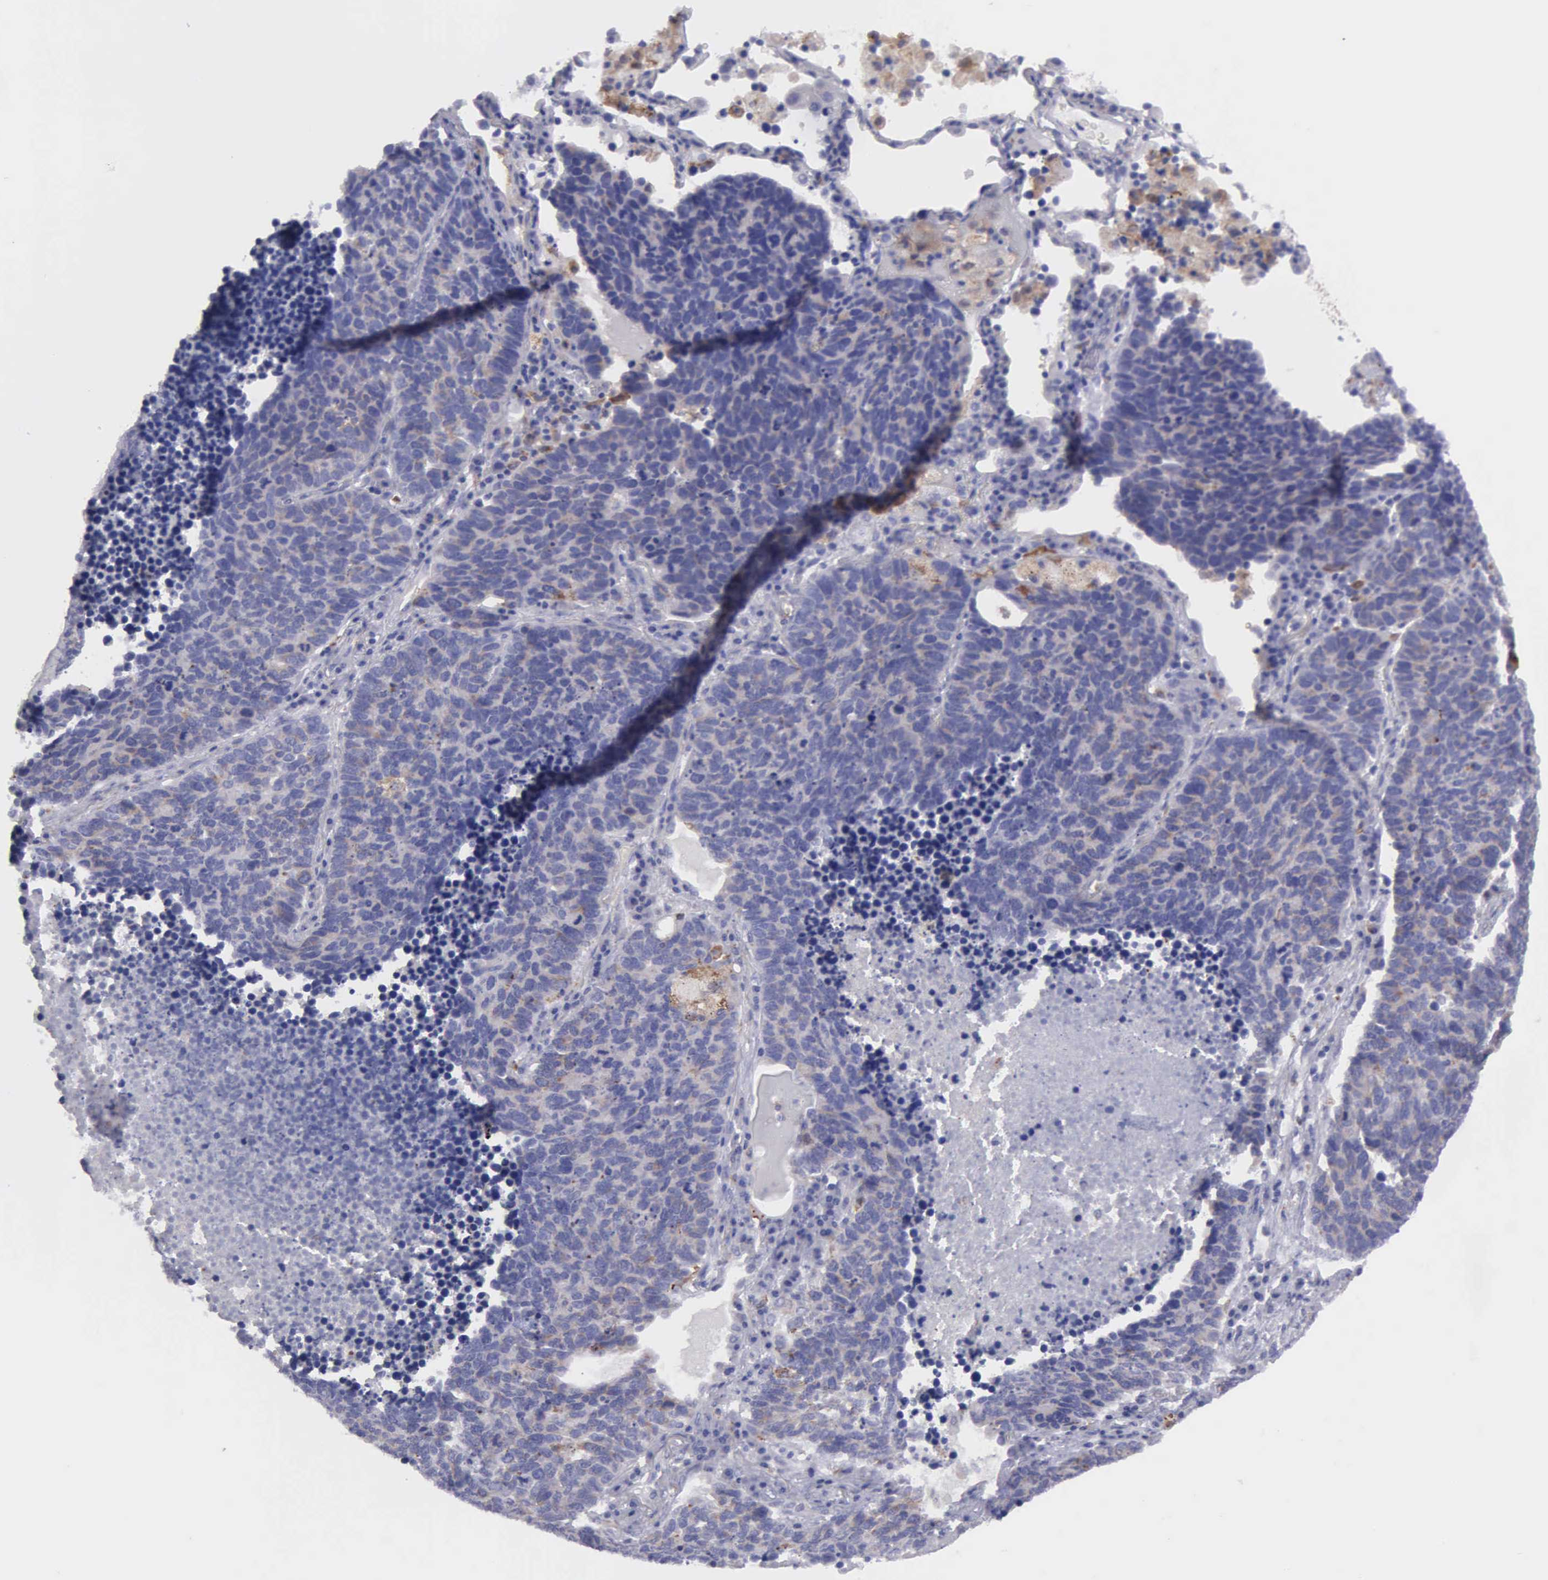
{"staining": {"intensity": "negative", "quantity": "none", "location": "none"}, "tissue": "lung cancer", "cell_type": "Tumor cells", "image_type": "cancer", "snomed": [{"axis": "morphology", "description": "Neoplasm, malignant, NOS"}, {"axis": "topography", "description": "Lung"}], "caption": "Immunohistochemical staining of lung cancer exhibits no significant expression in tumor cells. (Immunohistochemistry (ihc), brightfield microscopy, high magnification).", "gene": "TYRP1", "patient": {"sex": "female", "age": 75}}